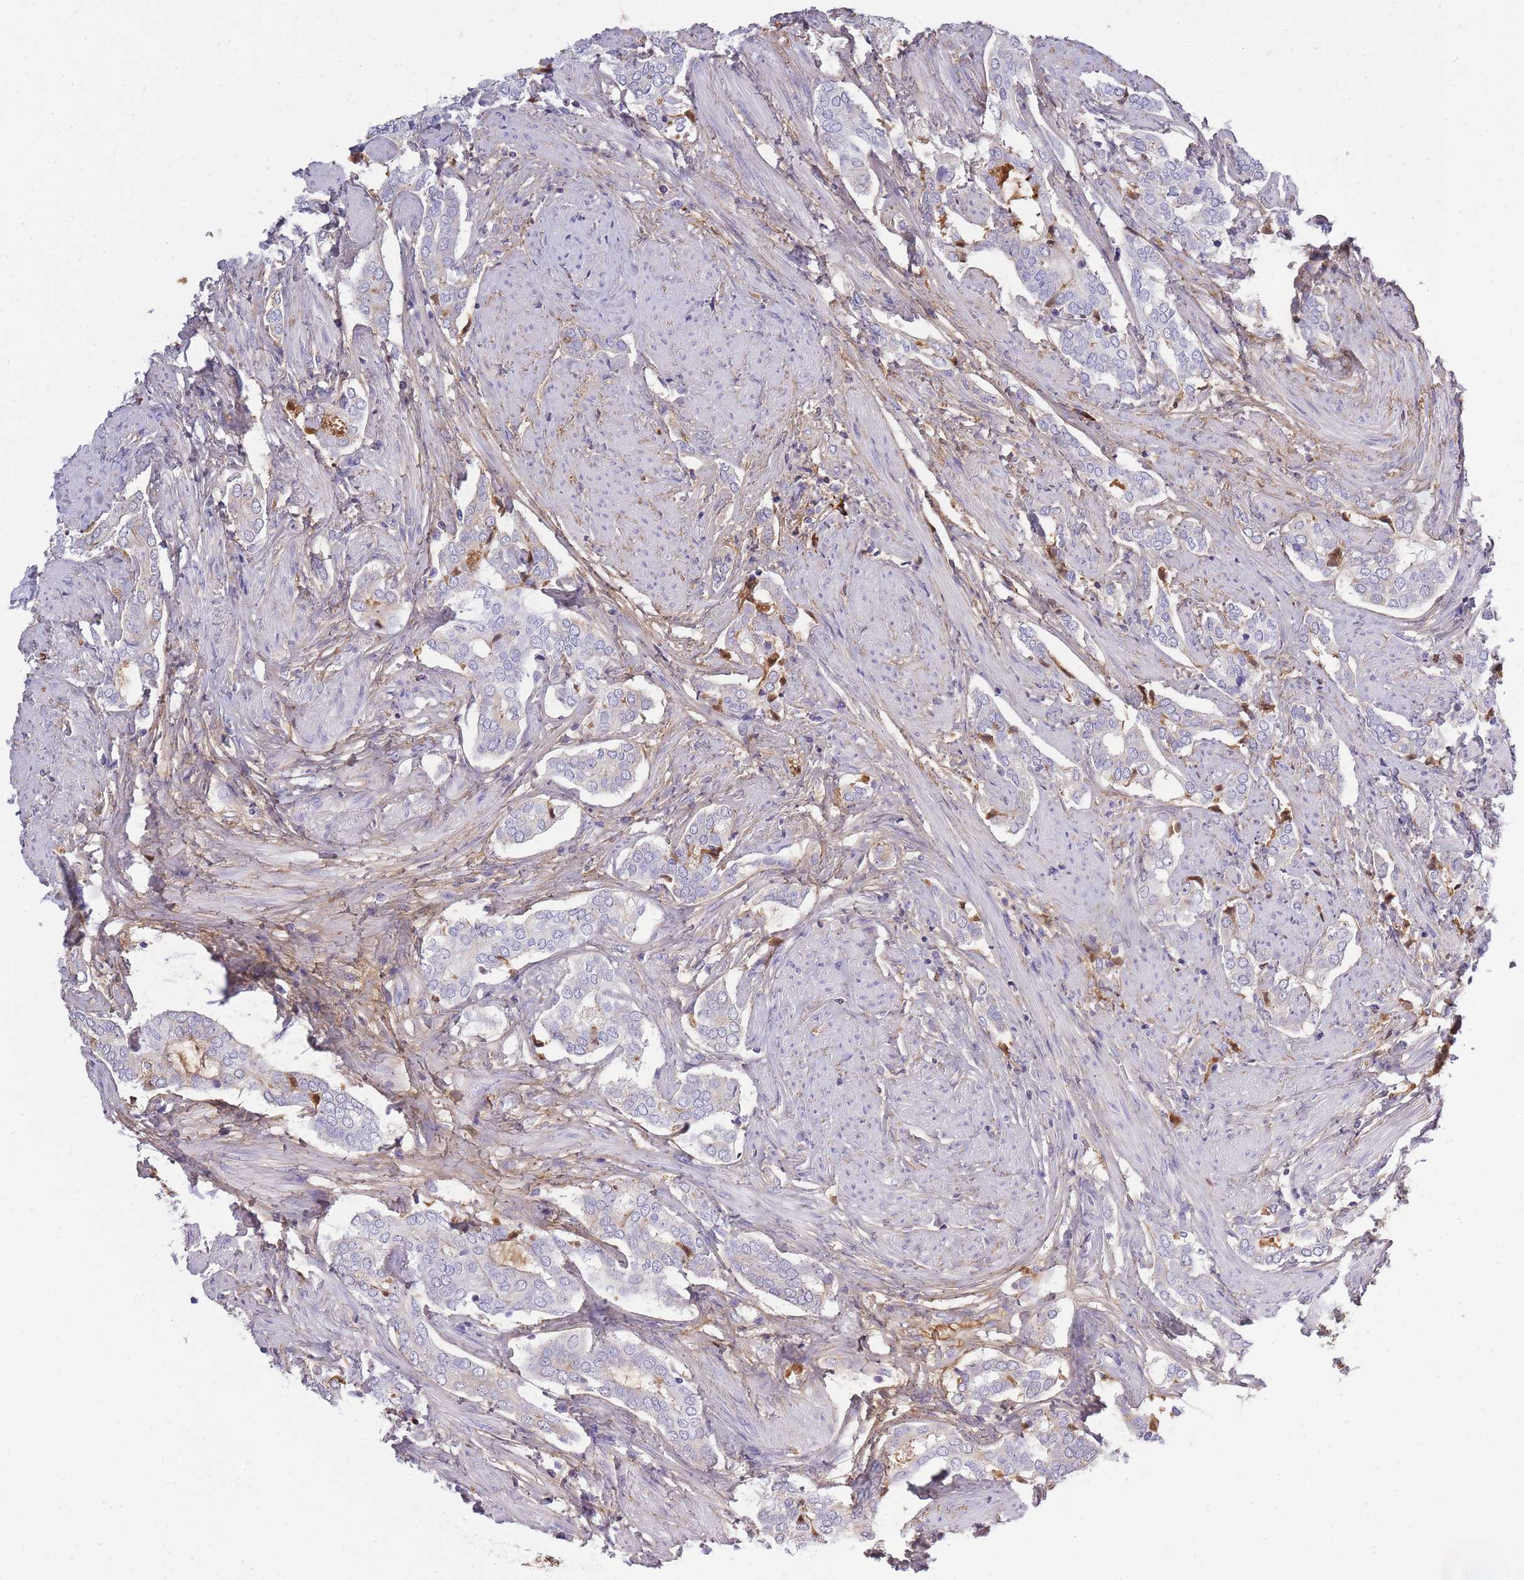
{"staining": {"intensity": "negative", "quantity": "none", "location": "none"}, "tissue": "prostate cancer", "cell_type": "Tumor cells", "image_type": "cancer", "snomed": [{"axis": "morphology", "description": "Adenocarcinoma, High grade"}, {"axis": "topography", "description": "Prostate"}], "caption": "Immunohistochemical staining of prostate cancer (high-grade adenocarcinoma) exhibits no significant staining in tumor cells. The staining was performed using DAB (3,3'-diaminobenzidine) to visualize the protein expression in brown, while the nuclei were stained in blue with hematoxylin (Magnification: 20x).", "gene": "IGKV1D-42", "patient": {"sex": "male", "age": 71}}